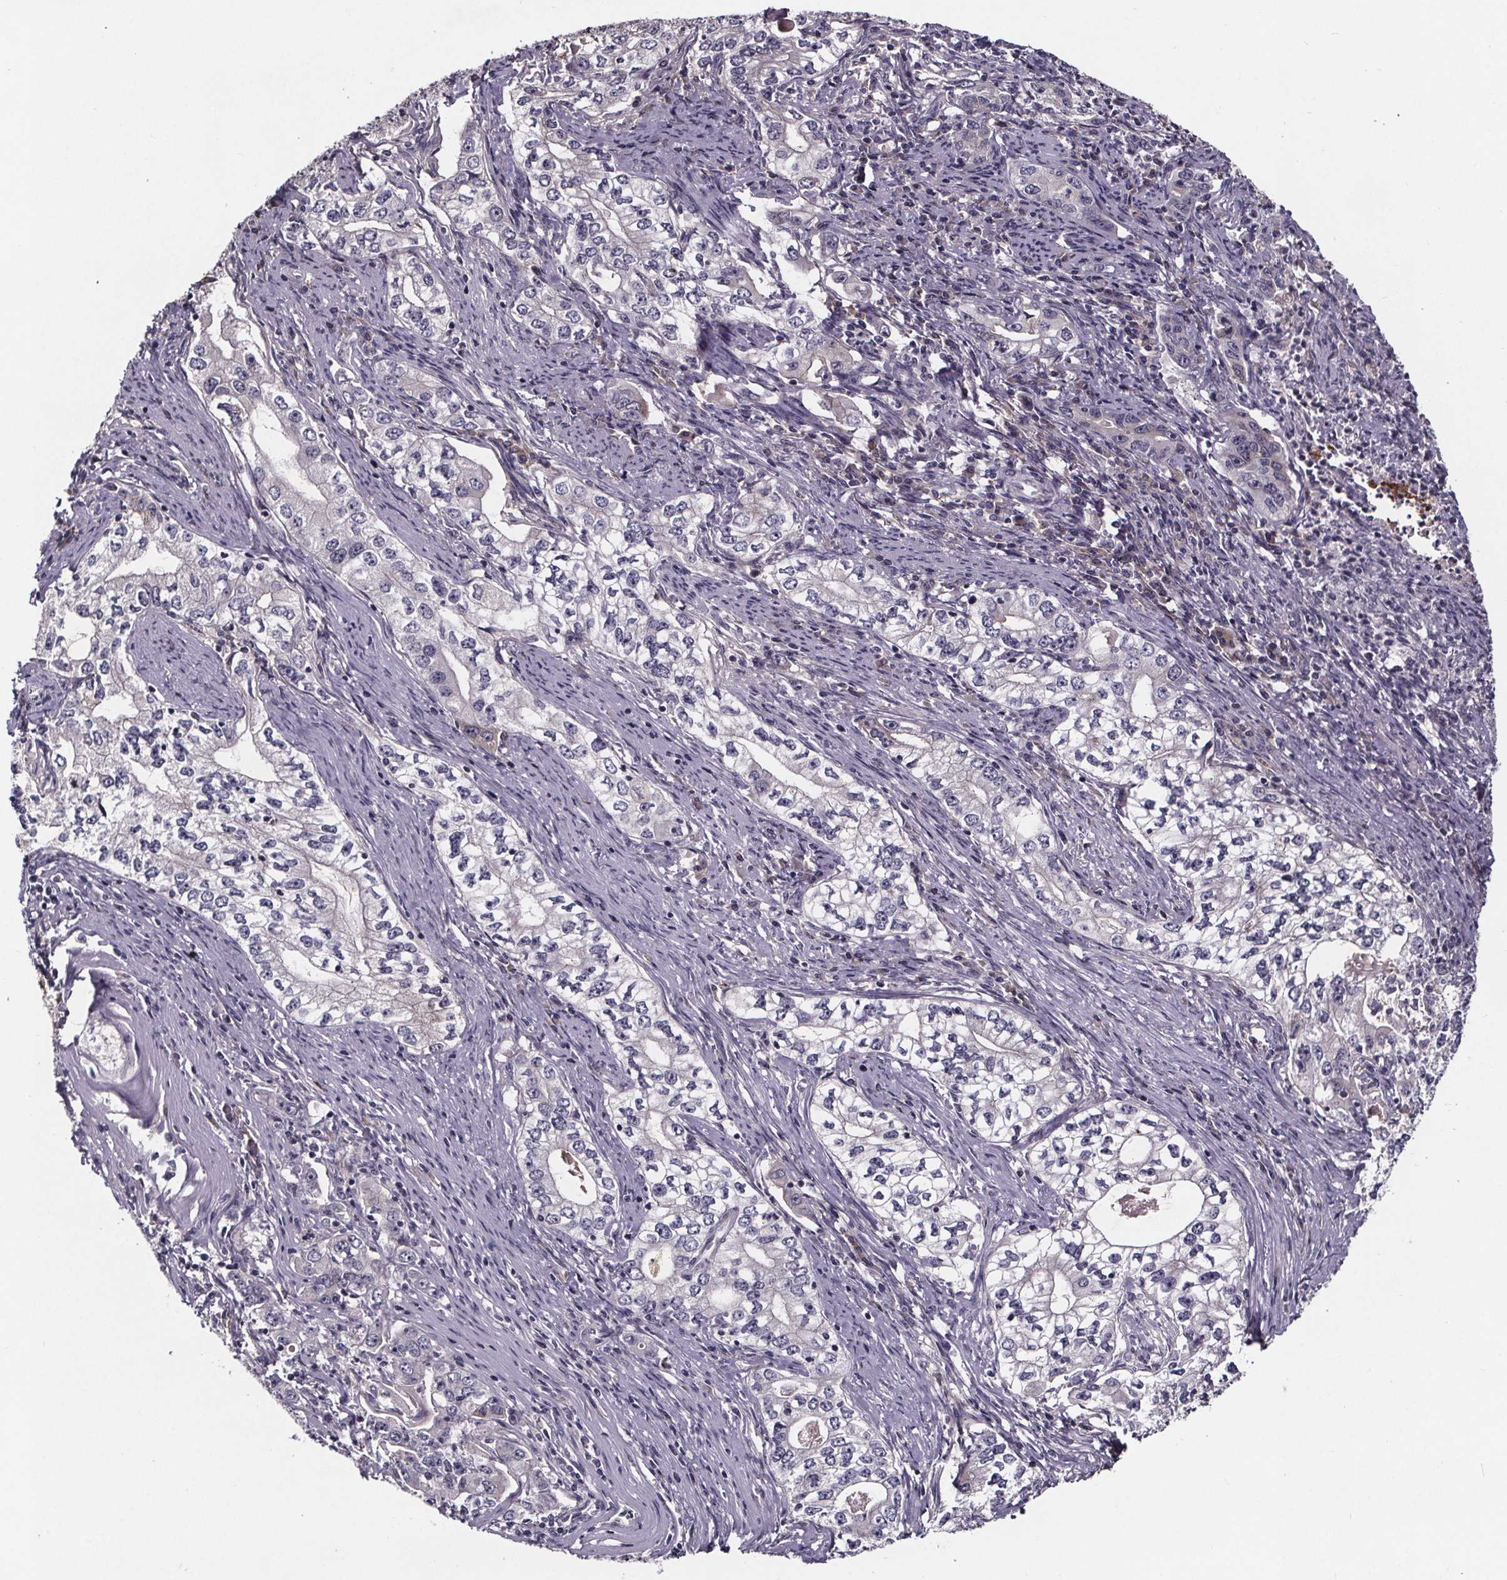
{"staining": {"intensity": "negative", "quantity": "none", "location": "none"}, "tissue": "stomach cancer", "cell_type": "Tumor cells", "image_type": "cancer", "snomed": [{"axis": "morphology", "description": "Adenocarcinoma, NOS"}, {"axis": "topography", "description": "Stomach, lower"}], "caption": "Immunohistochemistry micrograph of stomach cancer stained for a protein (brown), which demonstrates no staining in tumor cells.", "gene": "NPHP4", "patient": {"sex": "female", "age": 72}}